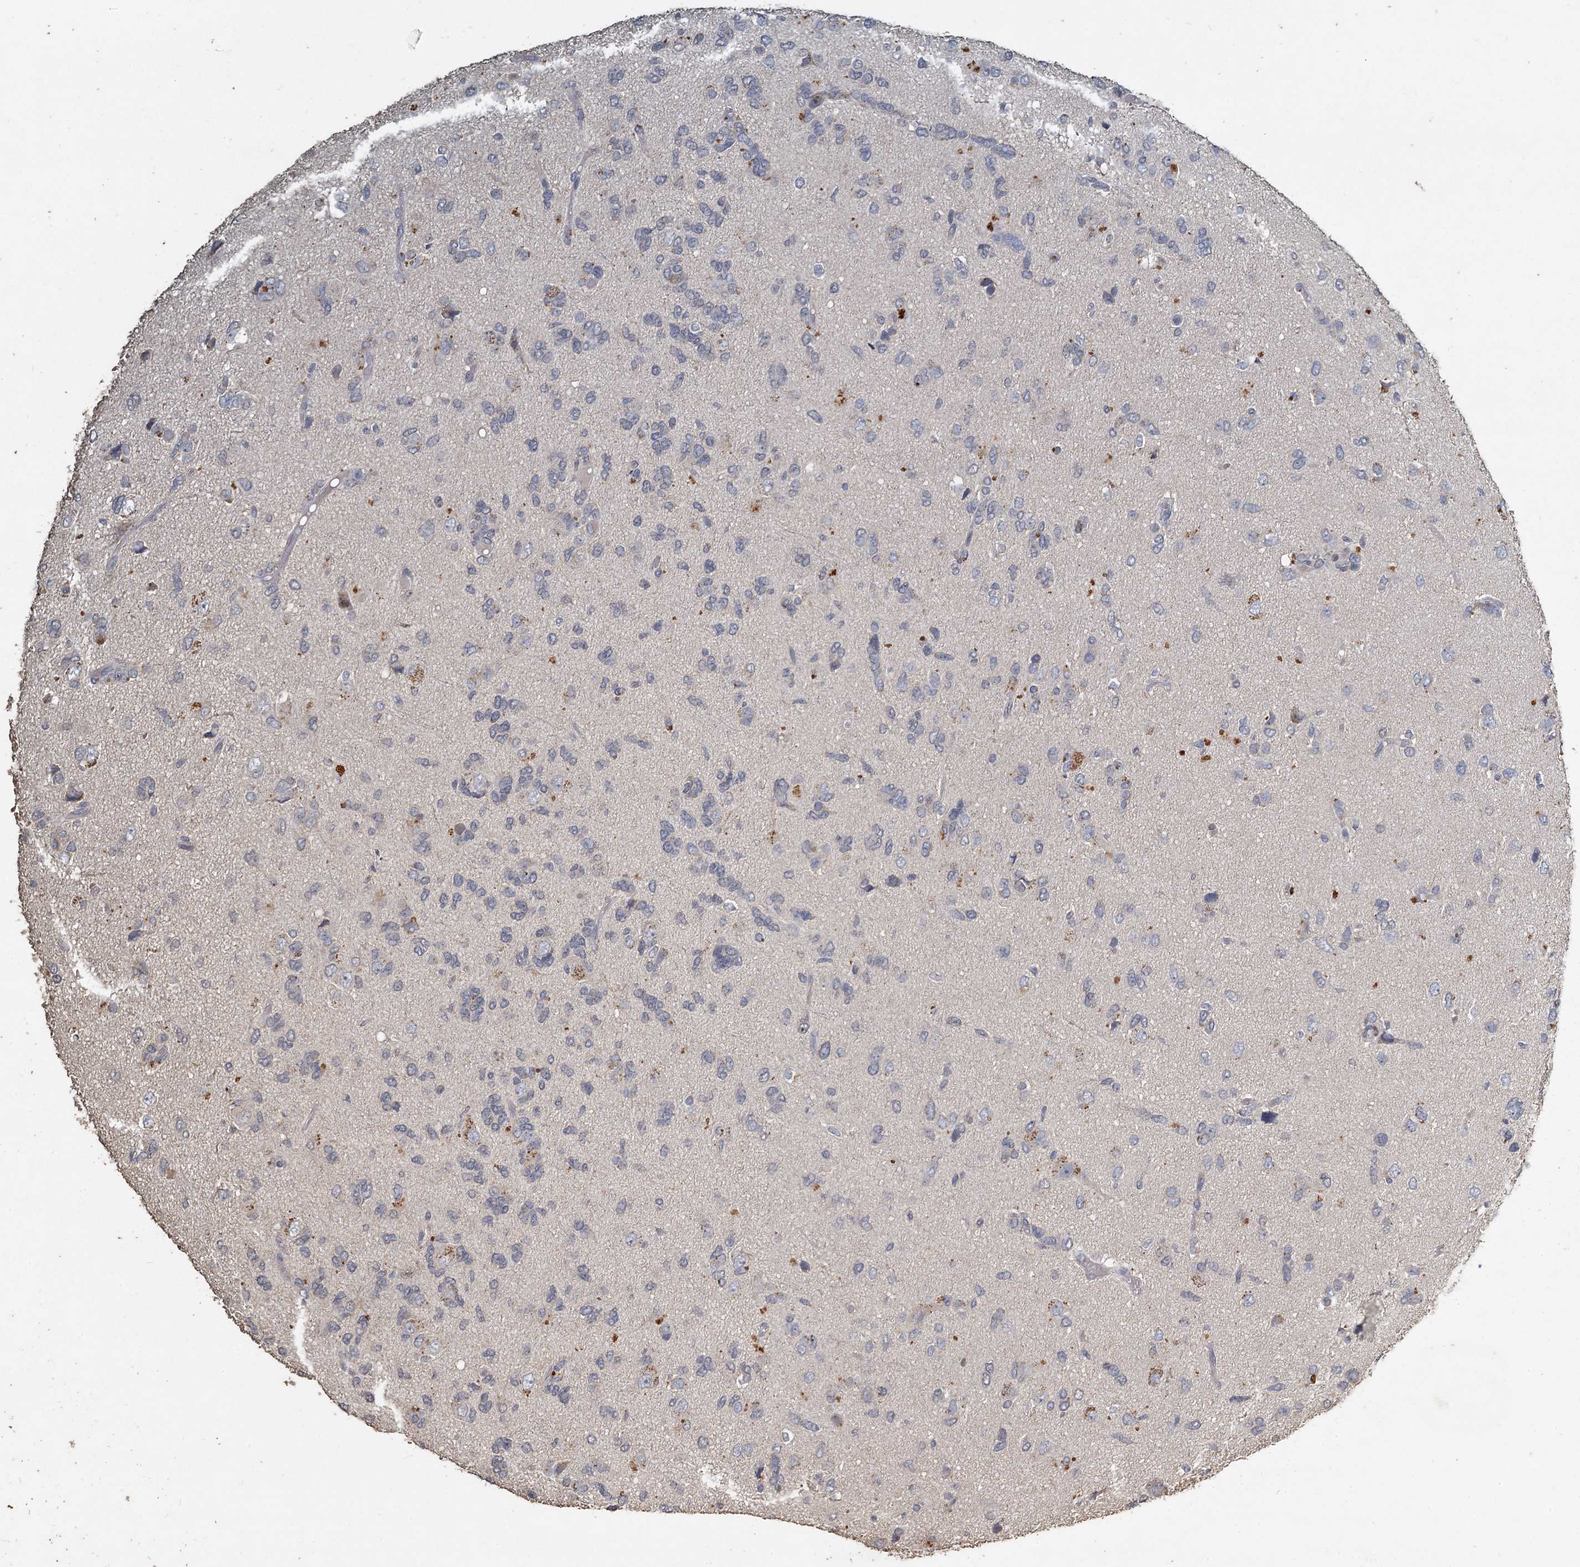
{"staining": {"intensity": "negative", "quantity": "none", "location": "none"}, "tissue": "glioma", "cell_type": "Tumor cells", "image_type": "cancer", "snomed": [{"axis": "morphology", "description": "Glioma, malignant, High grade"}, {"axis": "topography", "description": "Brain"}], "caption": "This is an IHC photomicrograph of human malignant glioma (high-grade). There is no expression in tumor cells.", "gene": "CCDC61", "patient": {"sex": "female", "age": 59}}